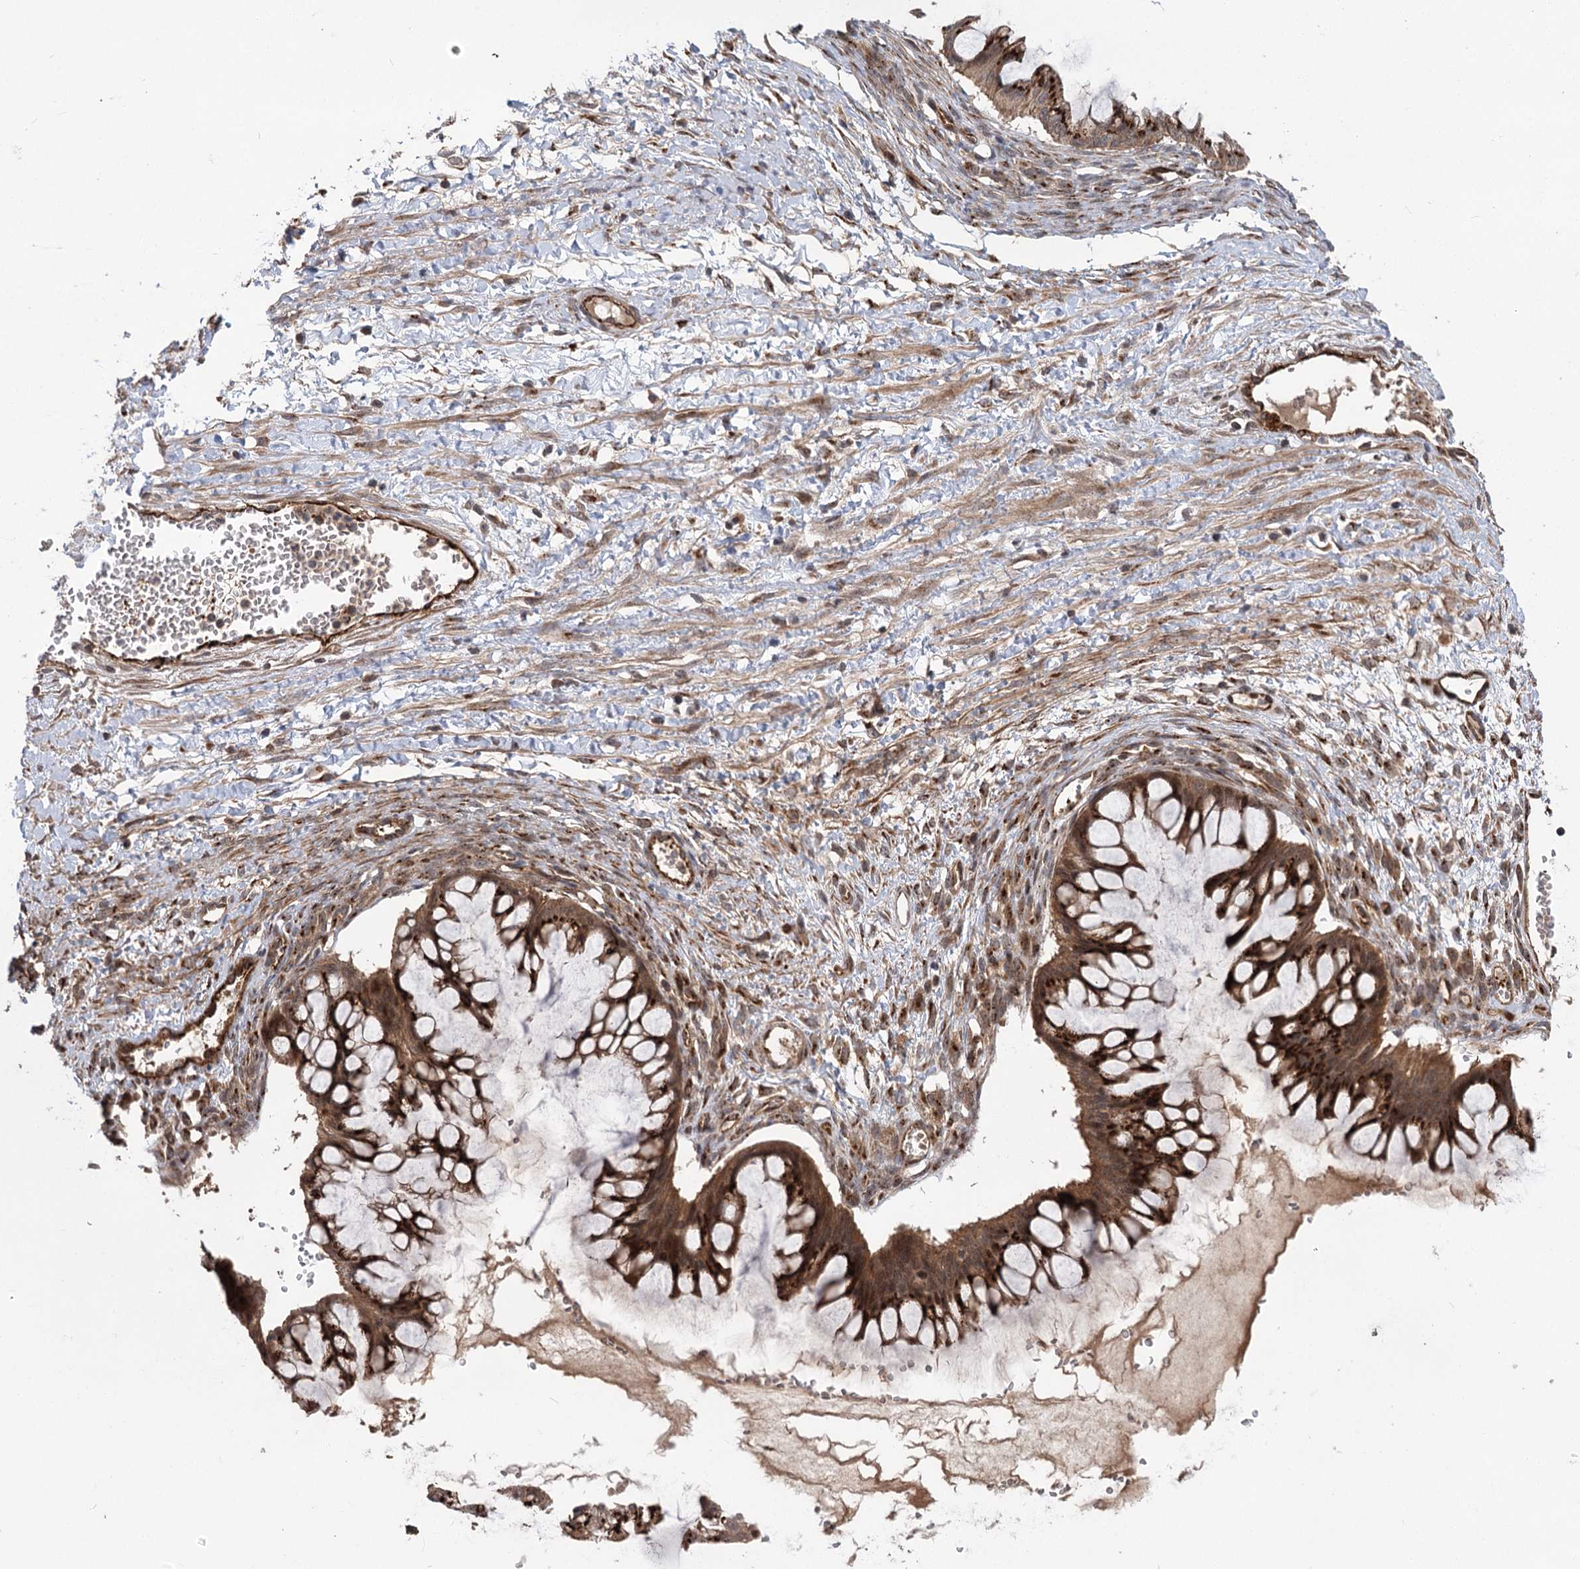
{"staining": {"intensity": "strong", "quantity": ">75%", "location": "cytoplasmic/membranous"}, "tissue": "ovarian cancer", "cell_type": "Tumor cells", "image_type": "cancer", "snomed": [{"axis": "morphology", "description": "Cystadenocarcinoma, mucinous, NOS"}, {"axis": "topography", "description": "Ovary"}], "caption": "Ovarian cancer was stained to show a protein in brown. There is high levels of strong cytoplasmic/membranous positivity in about >75% of tumor cells.", "gene": "CARD19", "patient": {"sex": "female", "age": 73}}